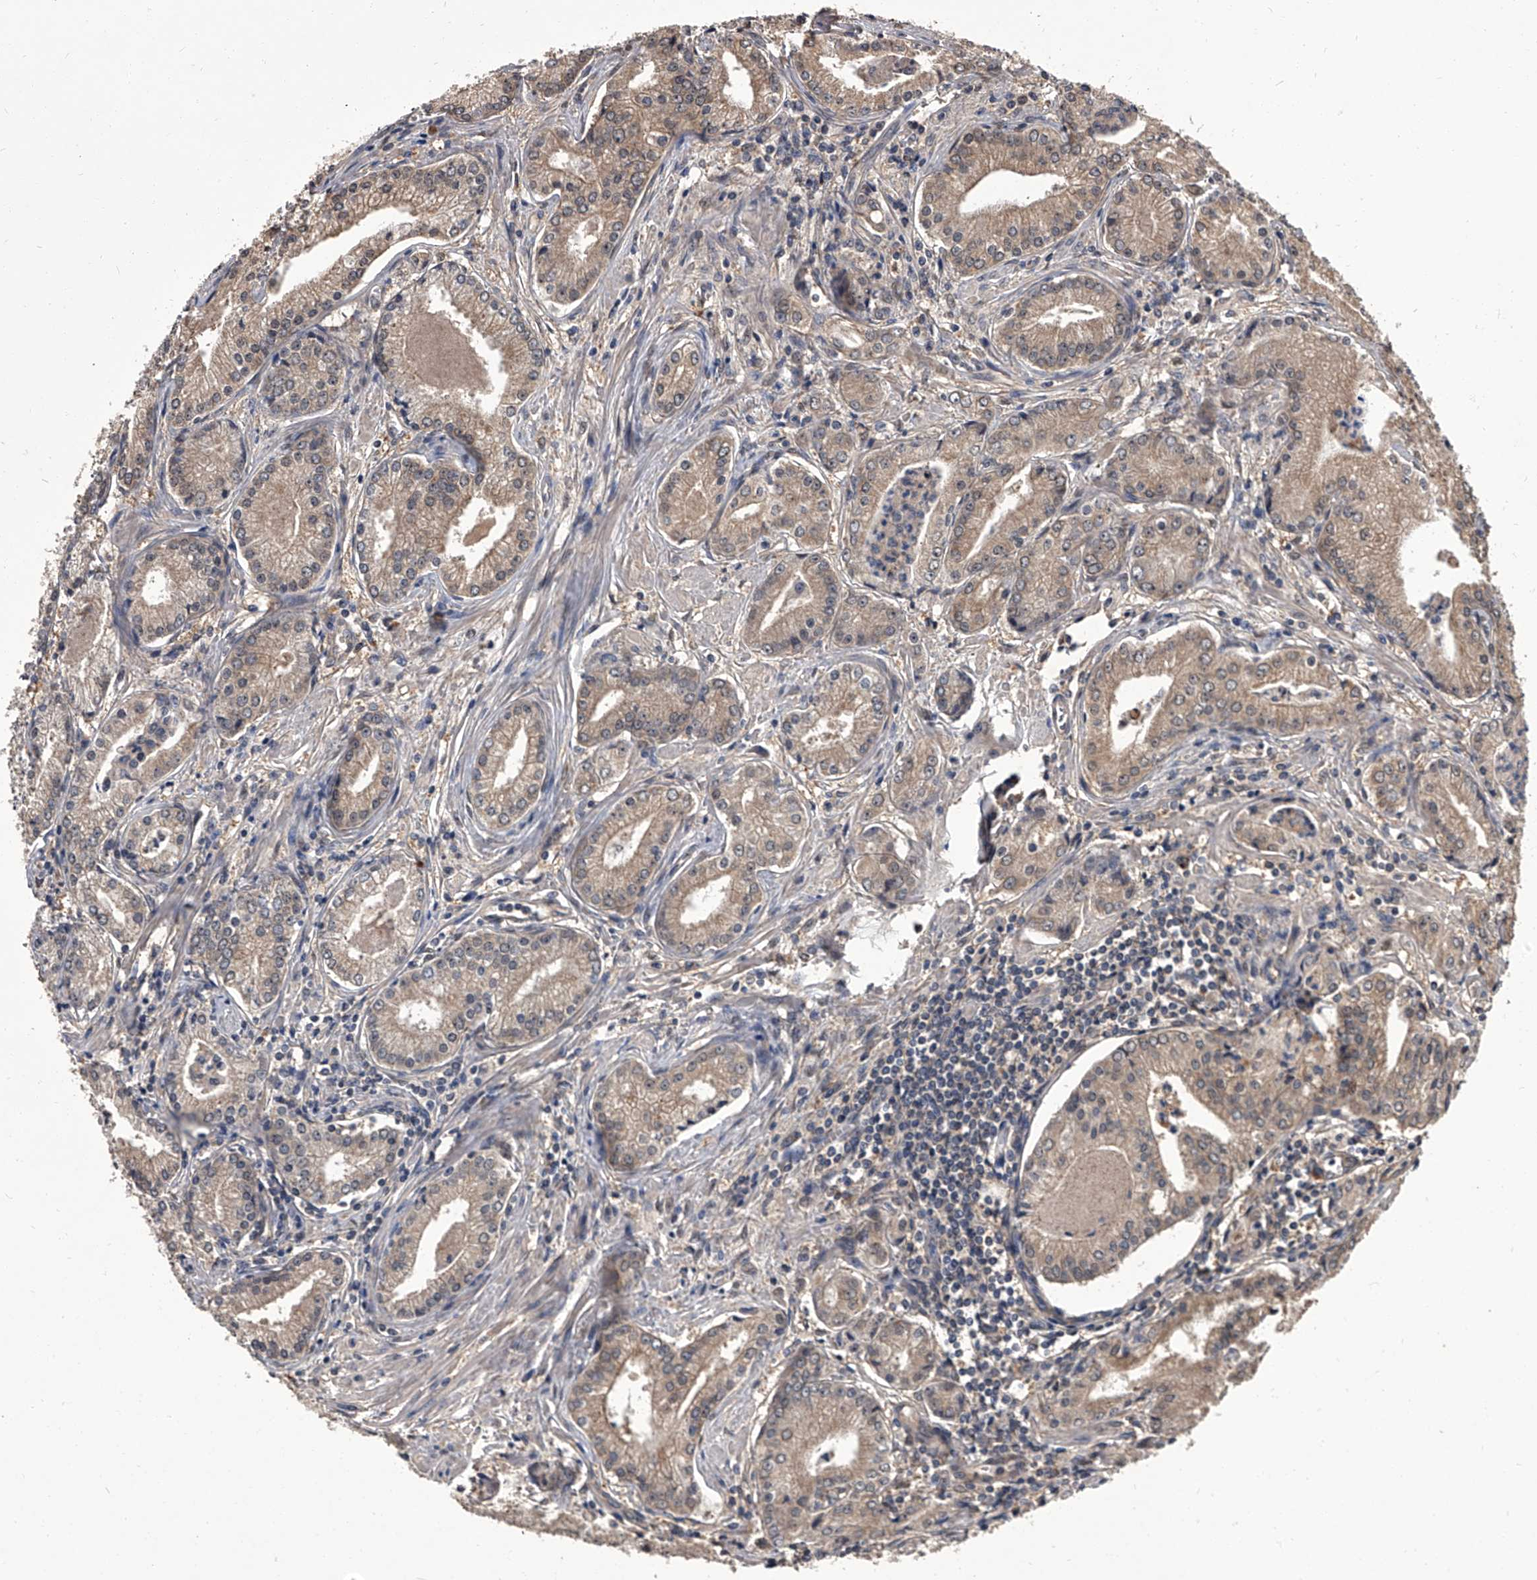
{"staining": {"intensity": "weak", "quantity": ">75%", "location": "cytoplasmic/membranous"}, "tissue": "prostate cancer", "cell_type": "Tumor cells", "image_type": "cancer", "snomed": [{"axis": "morphology", "description": "Adenocarcinoma, Low grade"}, {"axis": "topography", "description": "Prostate"}], "caption": "IHC photomicrograph of human low-grade adenocarcinoma (prostate) stained for a protein (brown), which reveals low levels of weak cytoplasmic/membranous positivity in about >75% of tumor cells.", "gene": "SLC18B1", "patient": {"sex": "male", "age": 54}}